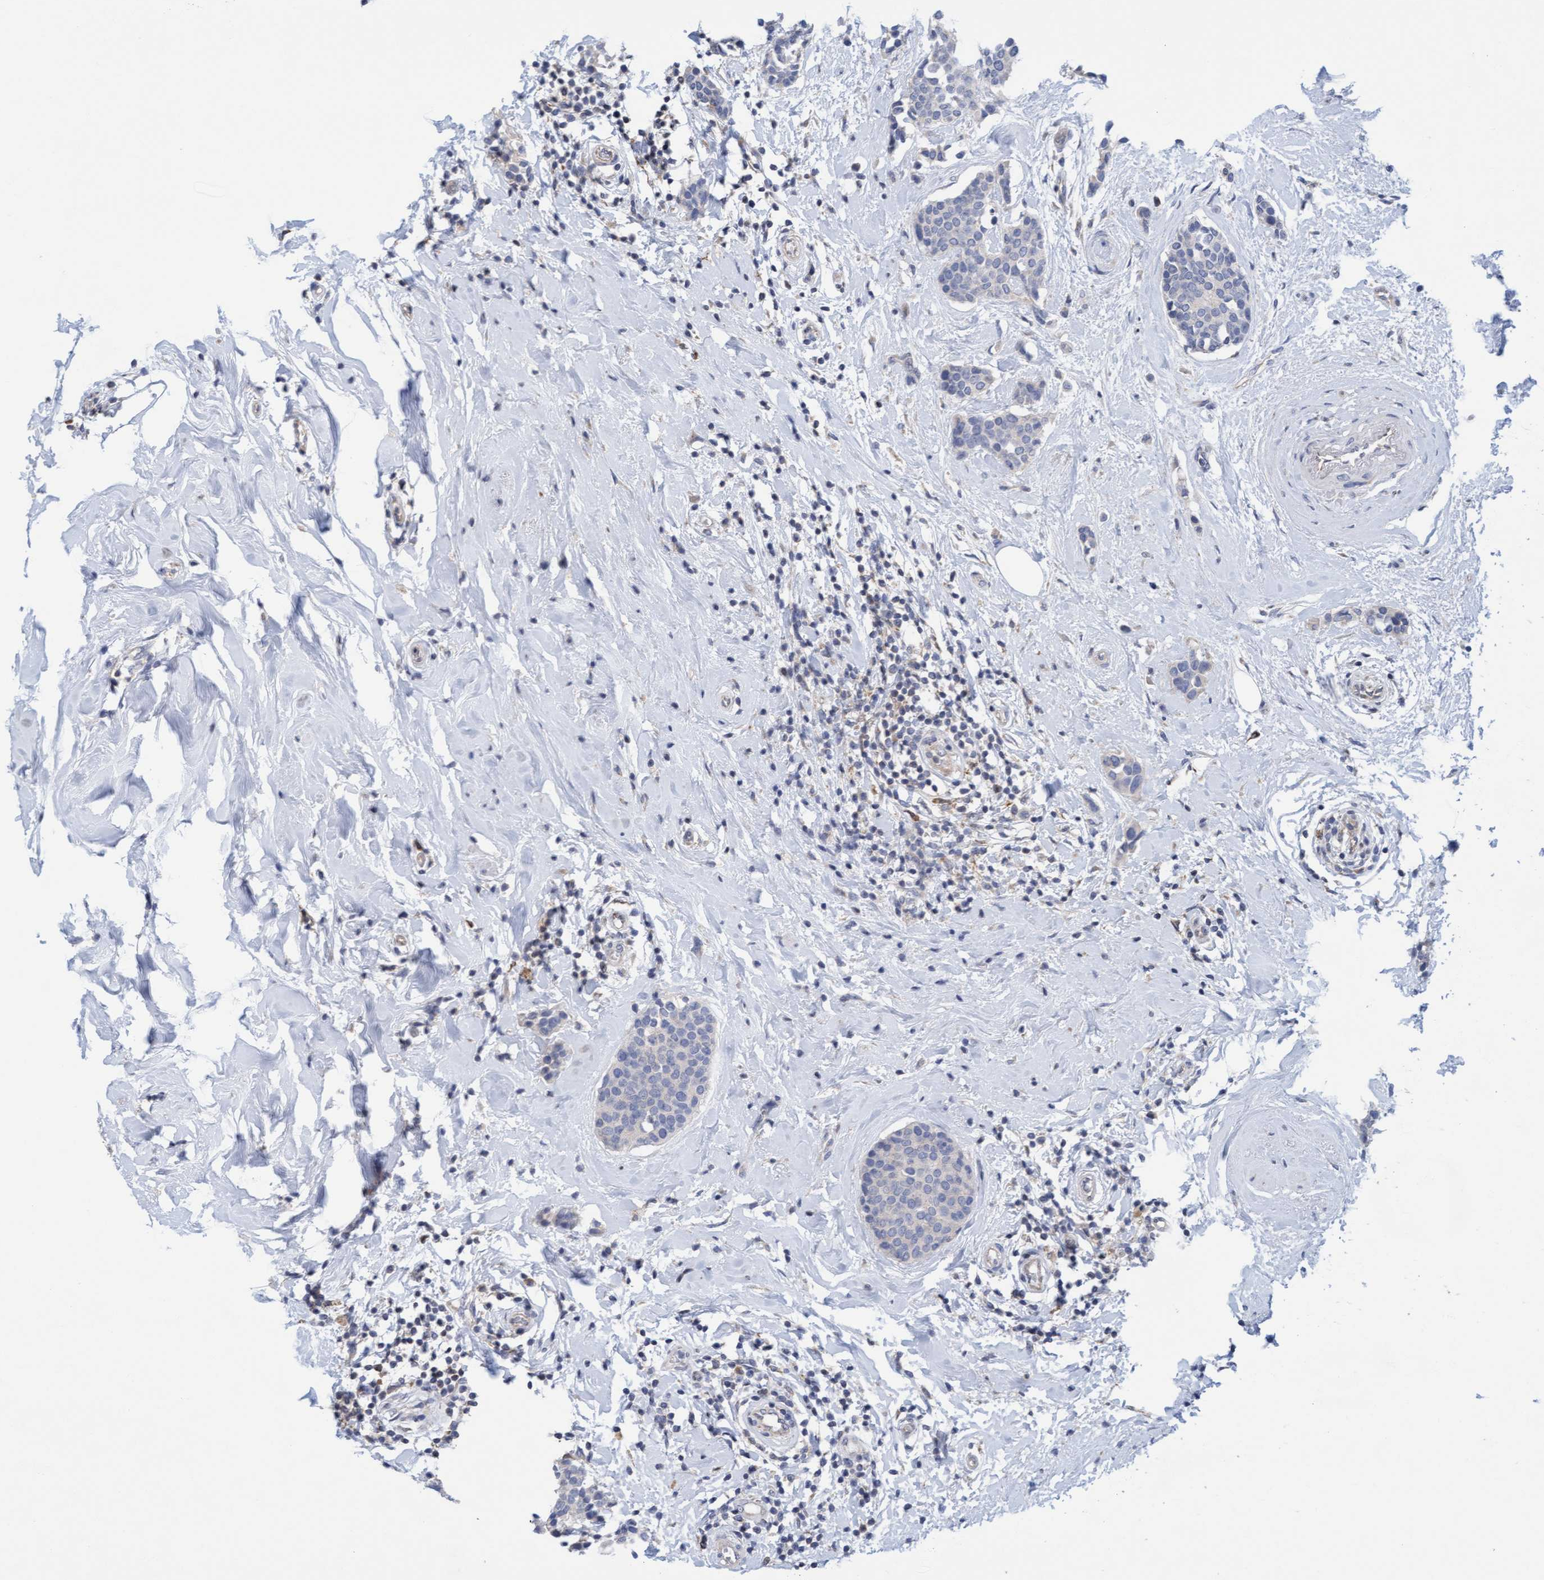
{"staining": {"intensity": "negative", "quantity": "none", "location": "none"}, "tissue": "breast cancer", "cell_type": "Tumor cells", "image_type": "cancer", "snomed": [{"axis": "morphology", "description": "Duct carcinoma"}, {"axis": "topography", "description": "Breast"}], "caption": "High magnification brightfield microscopy of breast intraductal carcinoma stained with DAB (3,3'-diaminobenzidine) (brown) and counterstained with hematoxylin (blue): tumor cells show no significant staining.", "gene": "SLC28A3", "patient": {"sex": "female", "age": 55}}